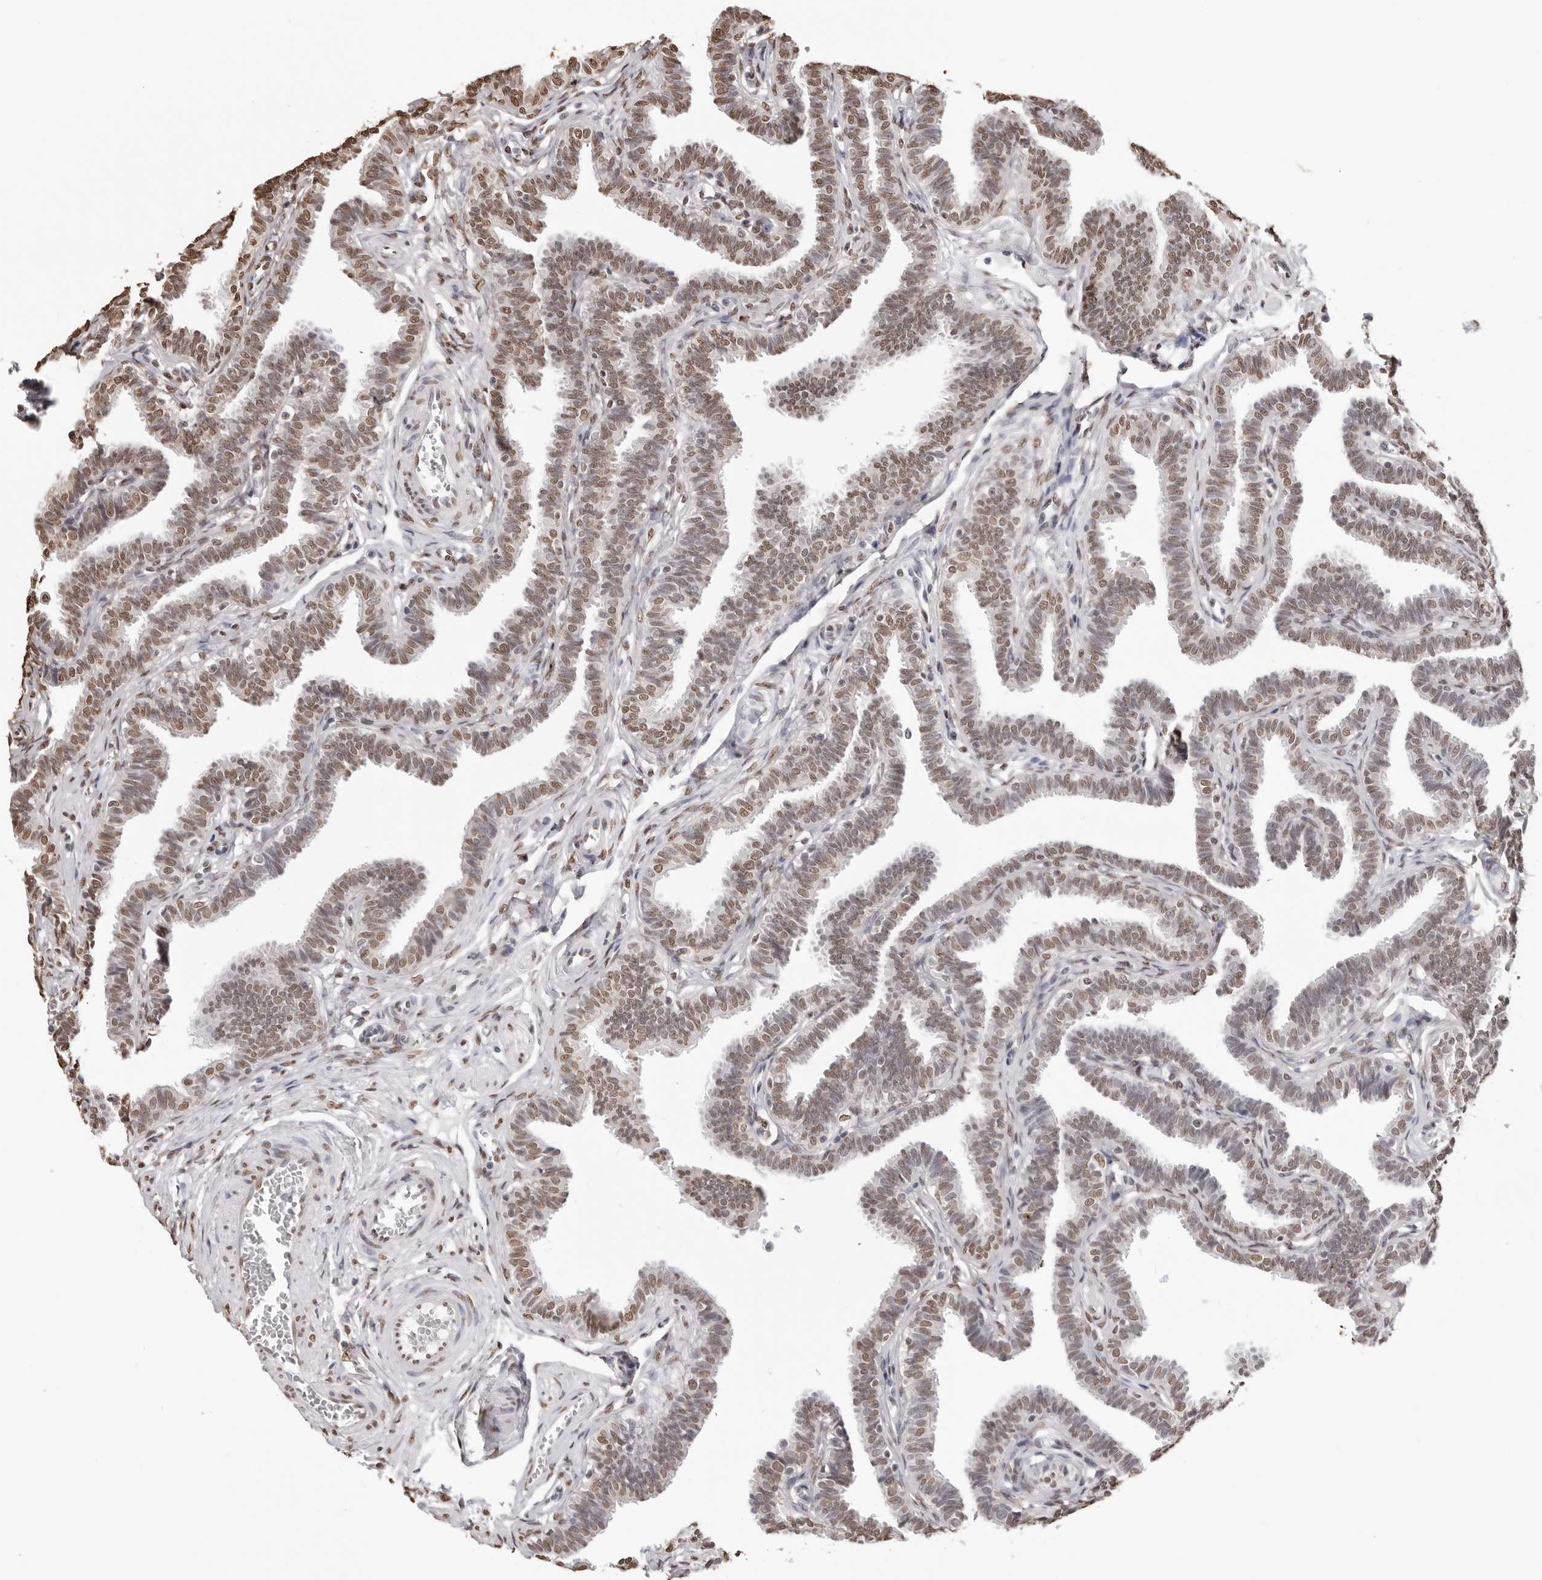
{"staining": {"intensity": "moderate", "quantity": ">75%", "location": "nuclear"}, "tissue": "fallopian tube", "cell_type": "Glandular cells", "image_type": "normal", "snomed": [{"axis": "morphology", "description": "Normal tissue, NOS"}, {"axis": "topography", "description": "Fallopian tube"}, {"axis": "topography", "description": "Ovary"}], "caption": "Fallopian tube stained with DAB IHC exhibits medium levels of moderate nuclear positivity in approximately >75% of glandular cells. Nuclei are stained in blue.", "gene": "OLIG3", "patient": {"sex": "female", "age": 23}}